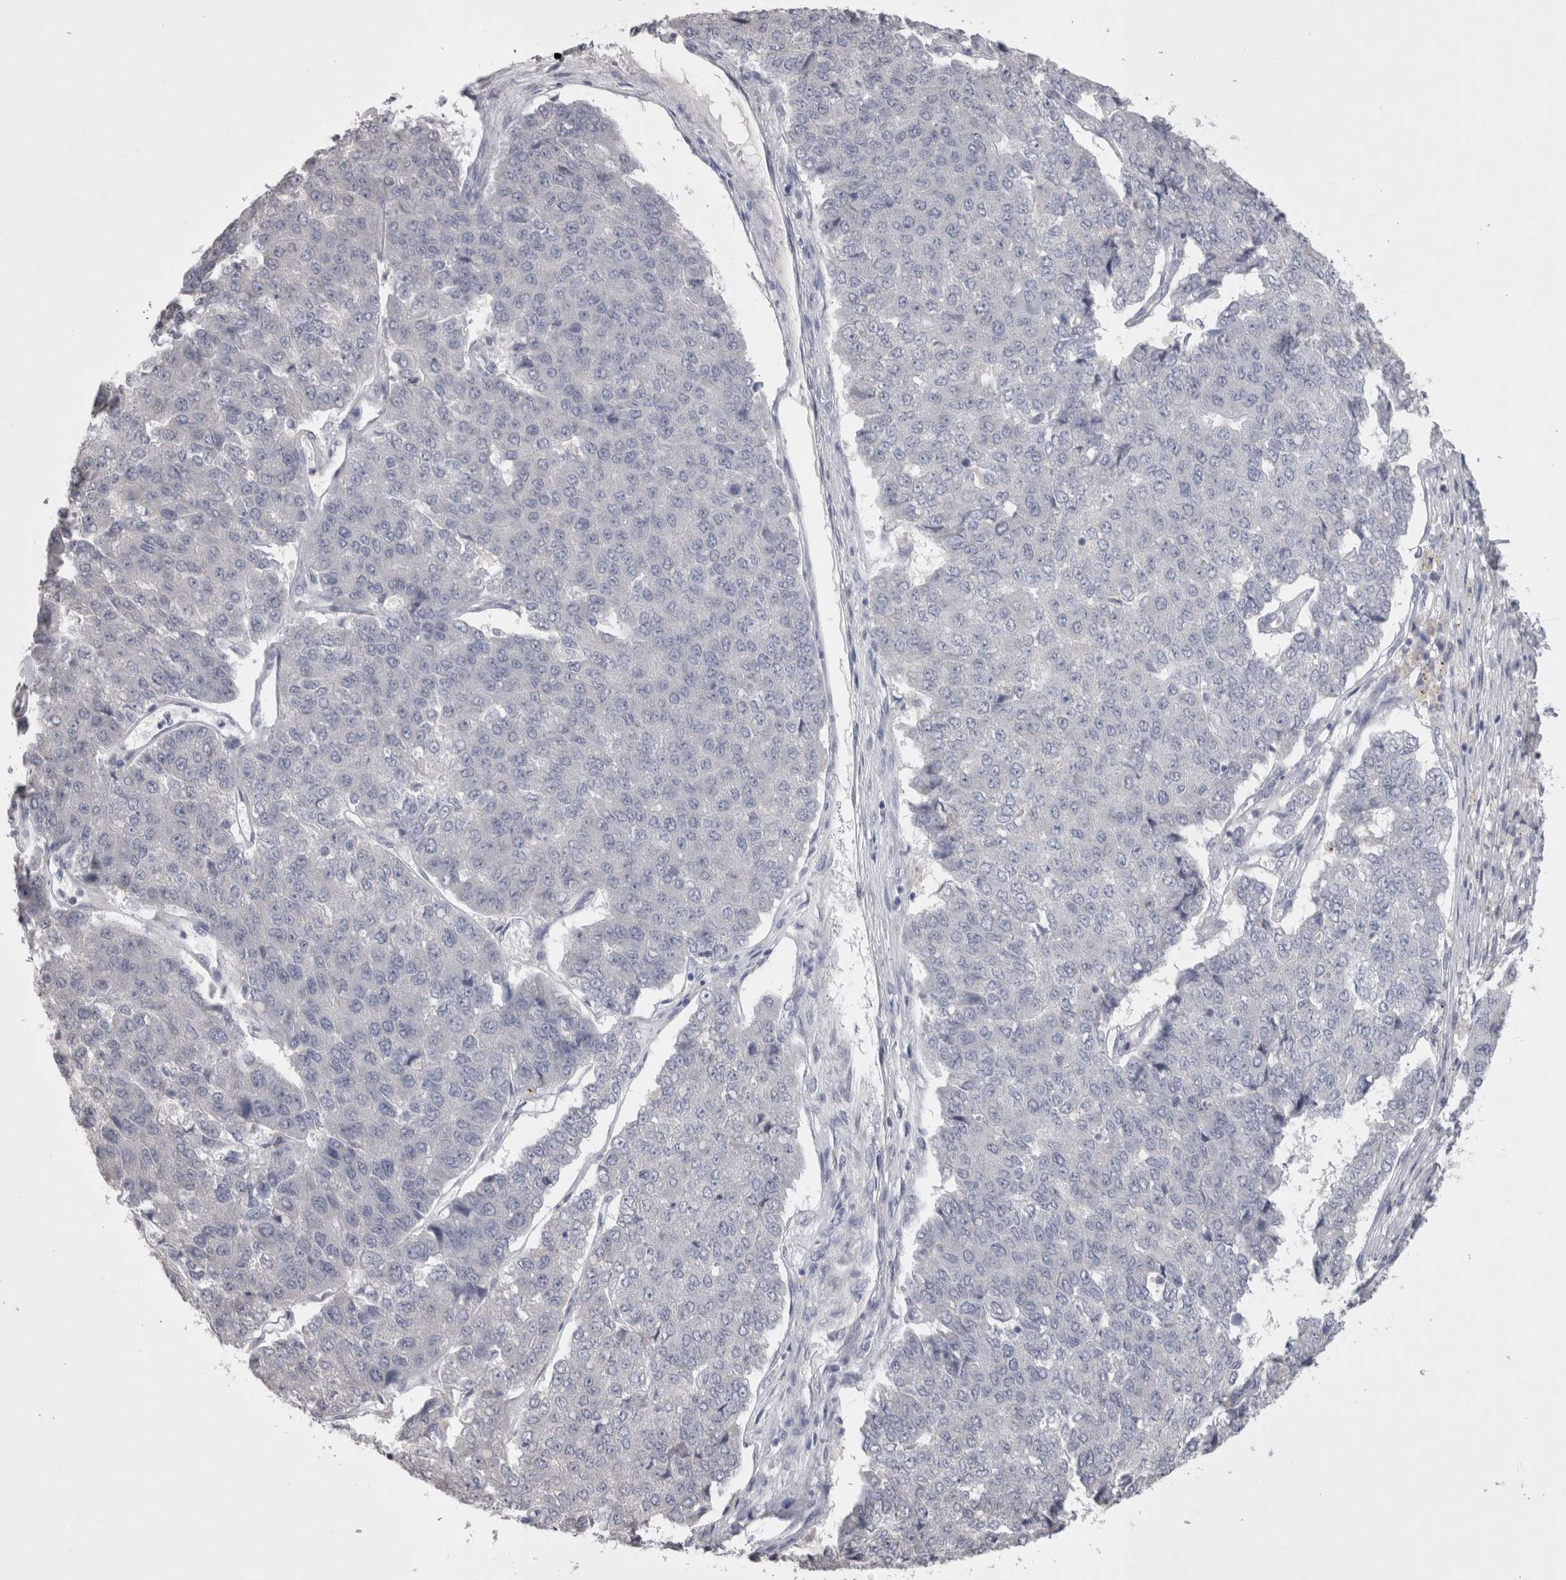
{"staining": {"intensity": "negative", "quantity": "none", "location": "none"}, "tissue": "pancreatic cancer", "cell_type": "Tumor cells", "image_type": "cancer", "snomed": [{"axis": "morphology", "description": "Adenocarcinoma, NOS"}, {"axis": "topography", "description": "Pancreas"}], "caption": "High power microscopy image of an IHC histopathology image of pancreatic adenocarcinoma, revealing no significant staining in tumor cells.", "gene": "ADAM2", "patient": {"sex": "male", "age": 50}}